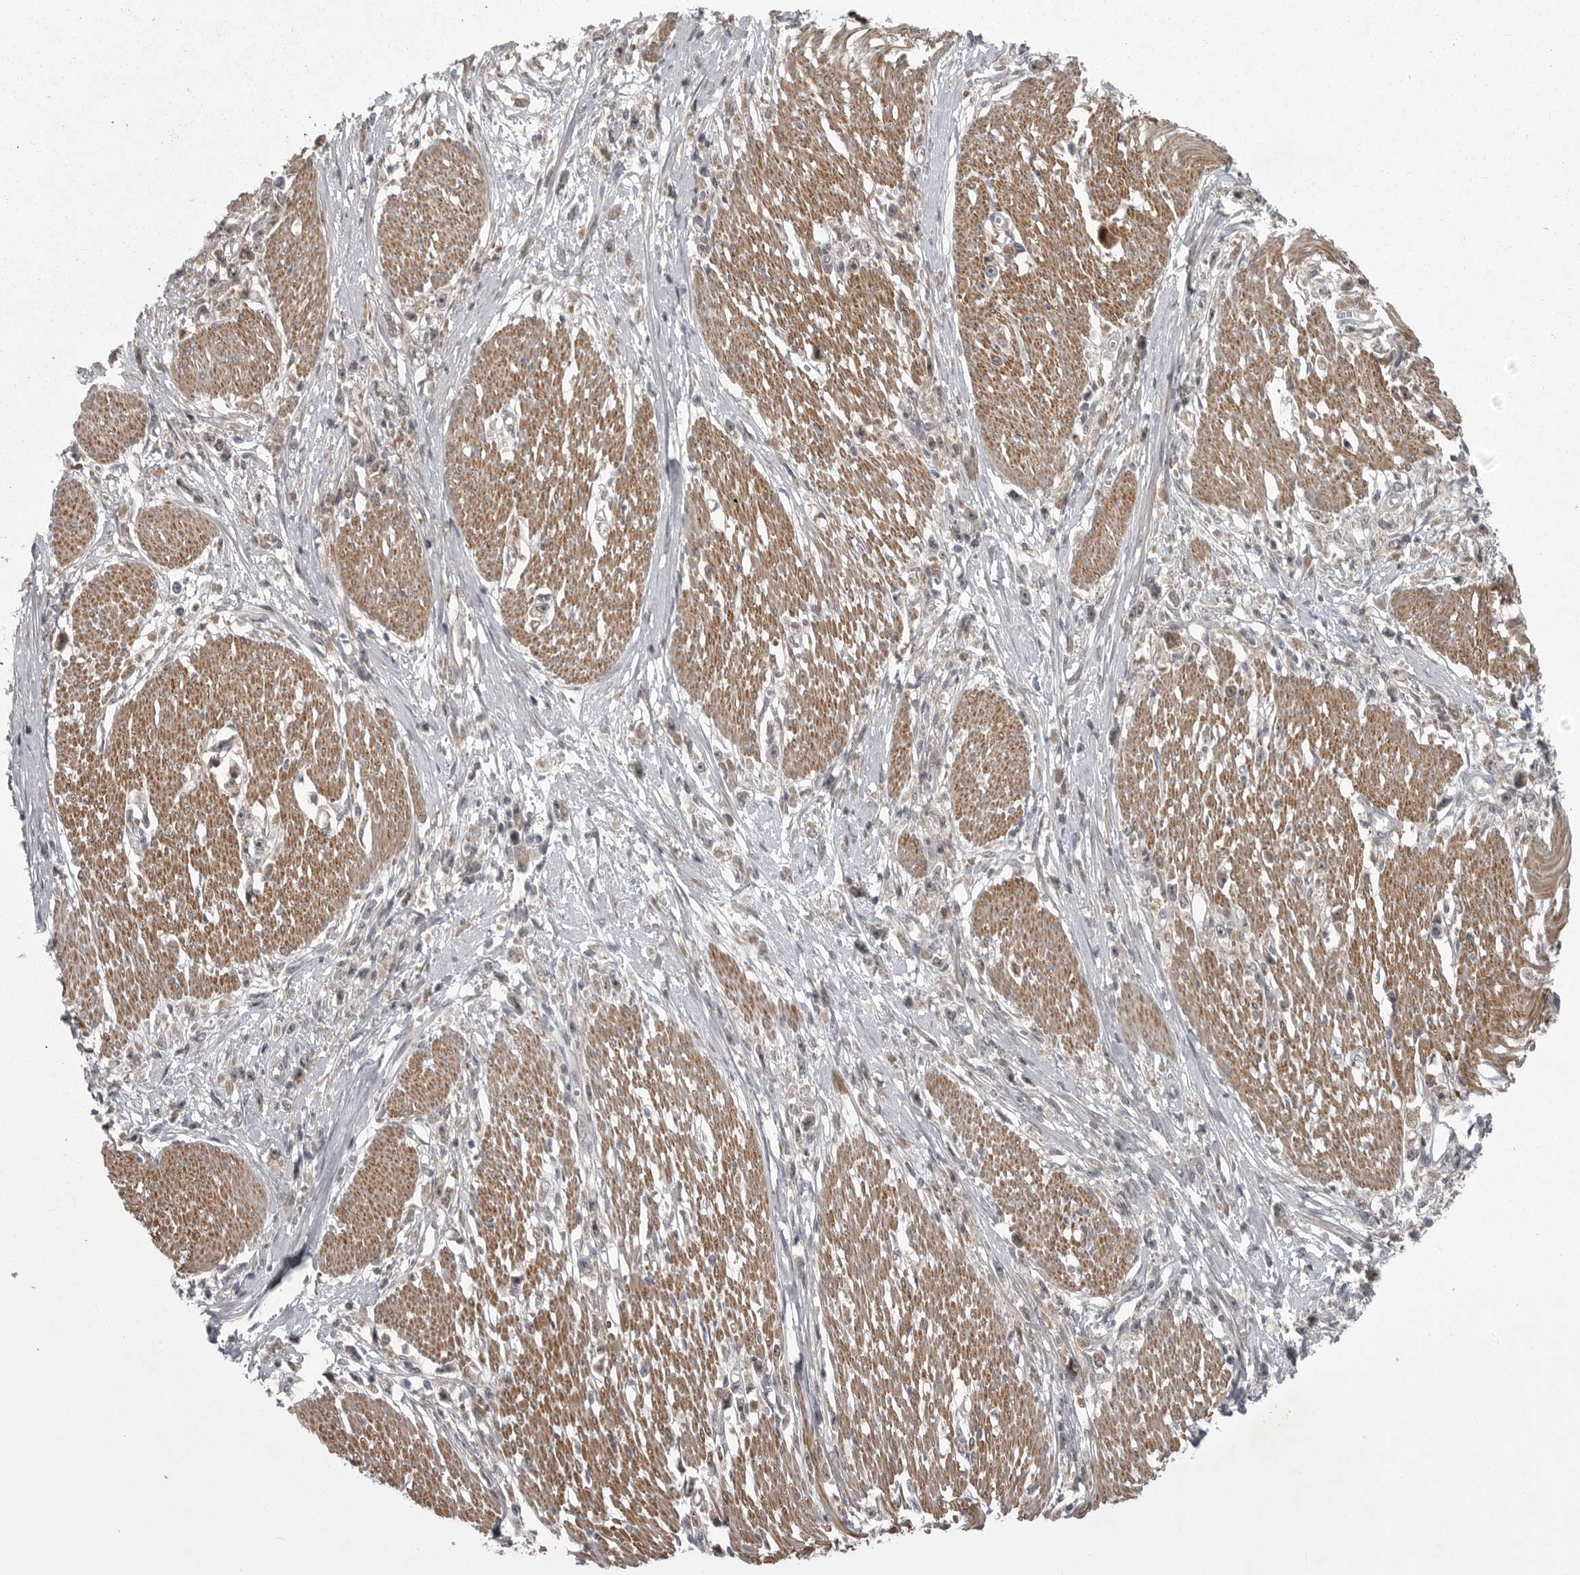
{"staining": {"intensity": "negative", "quantity": "none", "location": "none"}, "tissue": "stomach cancer", "cell_type": "Tumor cells", "image_type": "cancer", "snomed": [{"axis": "morphology", "description": "Adenocarcinoma, NOS"}, {"axis": "topography", "description": "Stomach"}], "caption": "IHC of stomach cancer (adenocarcinoma) displays no positivity in tumor cells.", "gene": "PPP1R9A", "patient": {"sex": "female", "age": 59}}